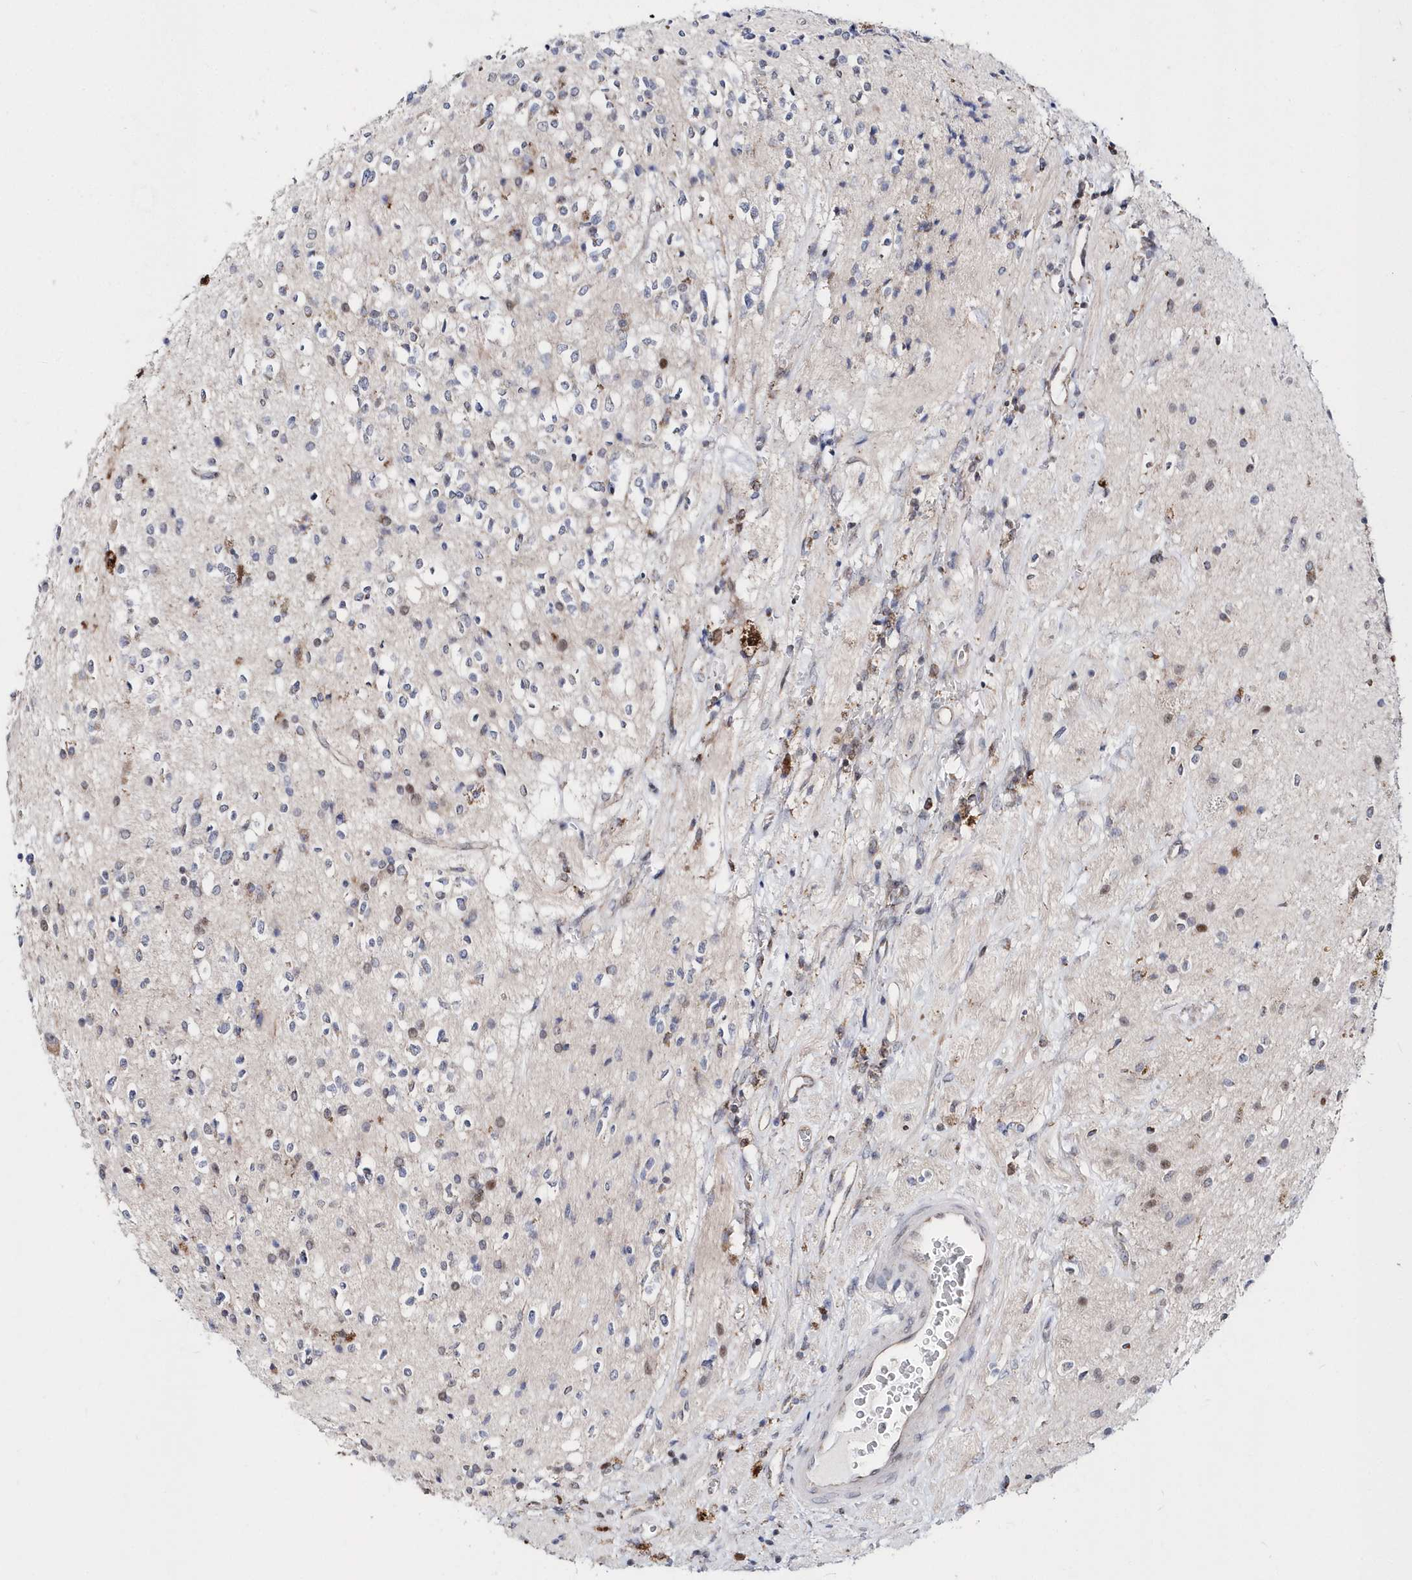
{"staining": {"intensity": "negative", "quantity": "none", "location": "none"}, "tissue": "glioma", "cell_type": "Tumor cells", "image_type": "cancer", "snomed": [{"axis": "morphology", "description": "Glioma, malignant, High grade"}, {"axis": "topography", "description": "Brain"}], "caption": "Tumor cells are negative for protein expression in human glioma.", "gene": "SPATA5", "patient": {"sex": "male", "age": 34}}